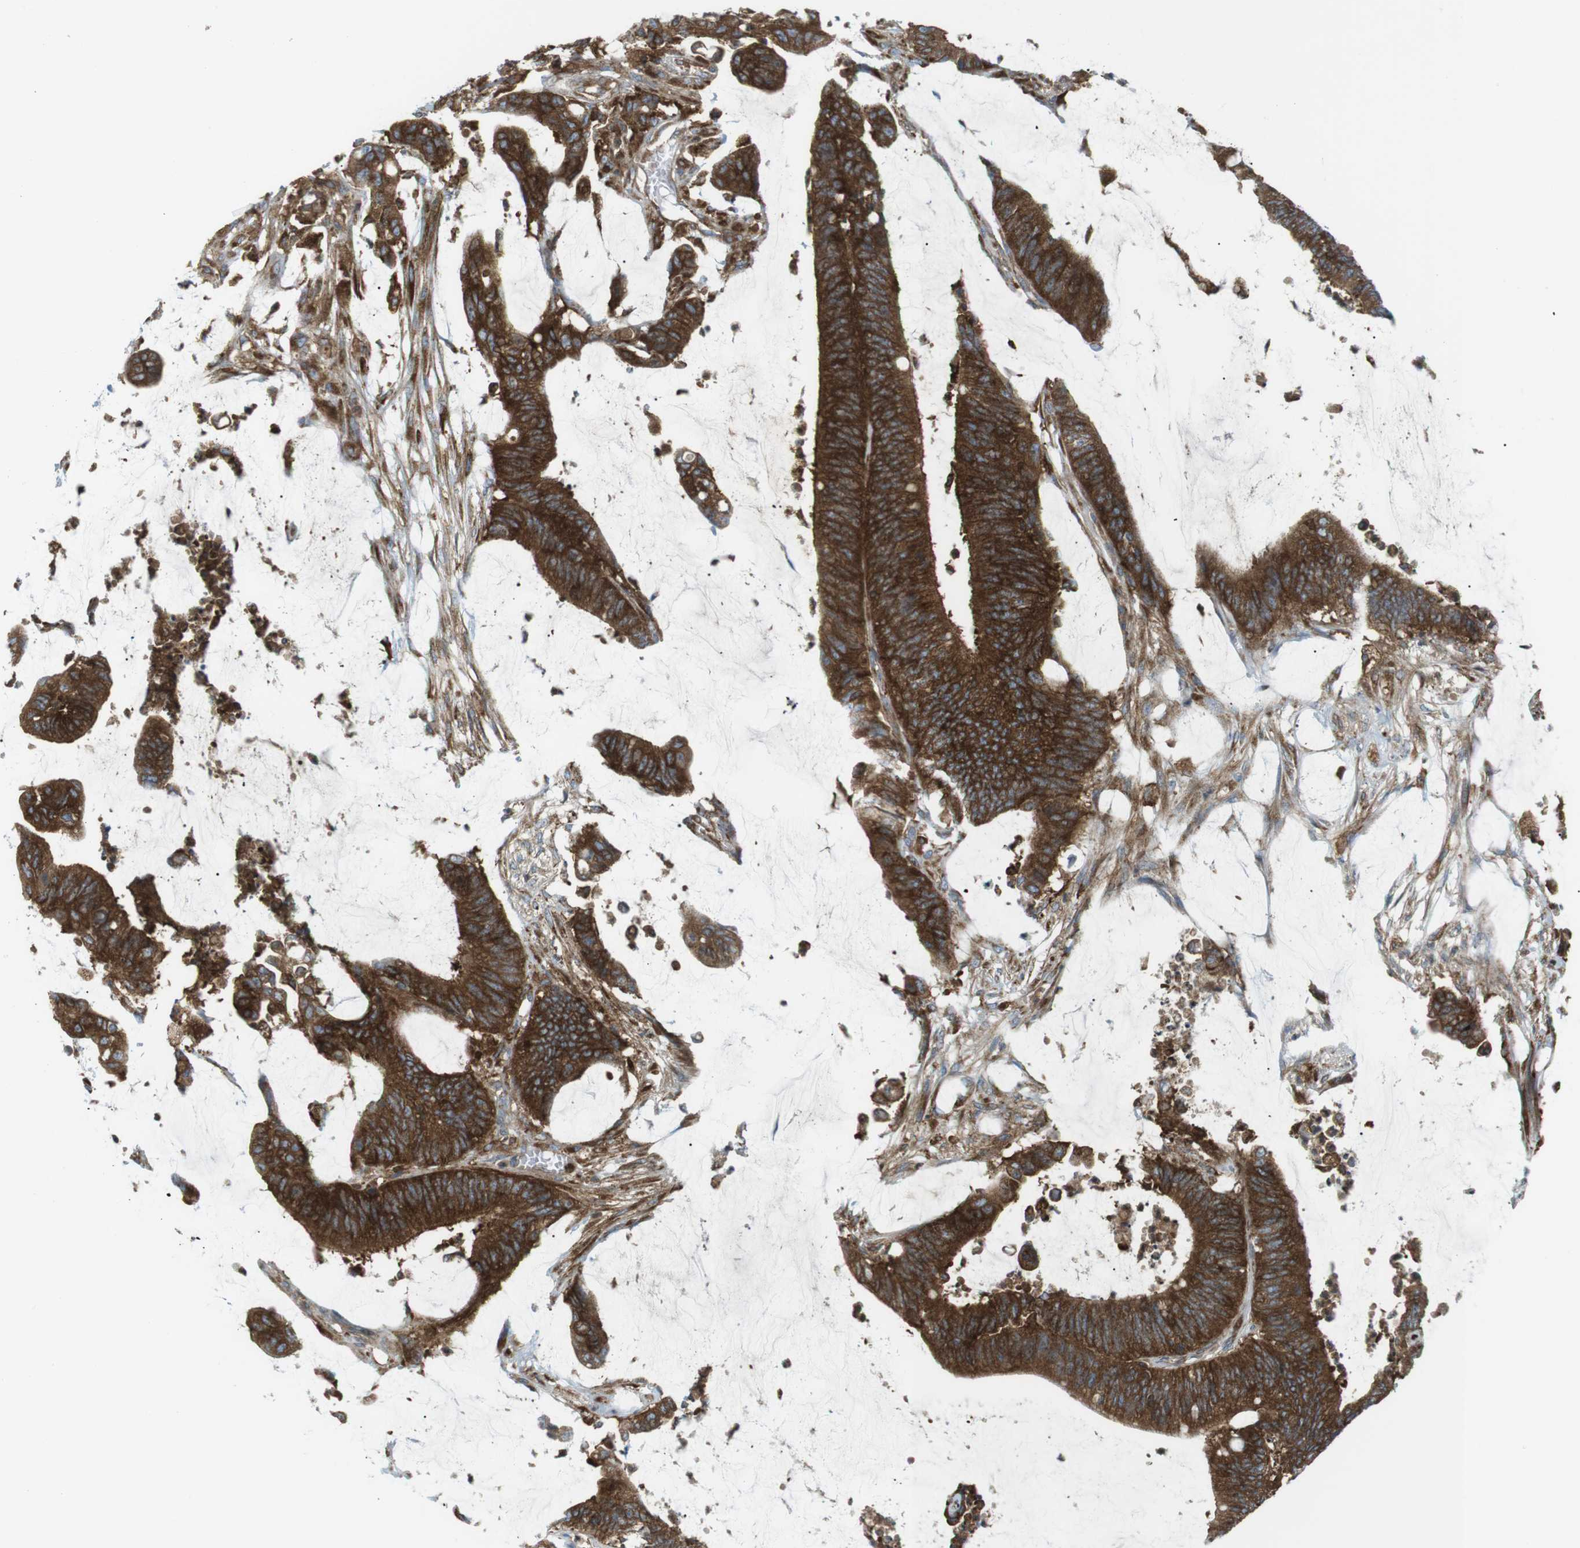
{"staining": {"intensity": "strong", "quantity": ">75%", "location": "cytoplasmic/membranous"}, "tissue": "colorectal cancer", "cell_type": "Tumor cells", "image_type": "cancer", "snomed": [{"axis": "morphology", "description": "Adenocarcinoma, NOS"}, {"axis": "topography", "description": "Rectum"}], "caption": "Protein expression analysis of colorectal adenocarcinoma displays strong cytoplasmic/membranous staining in about >75% of tumor cells.", "gene": "FLII", "patient": {"sex": "female", "age": 66}}